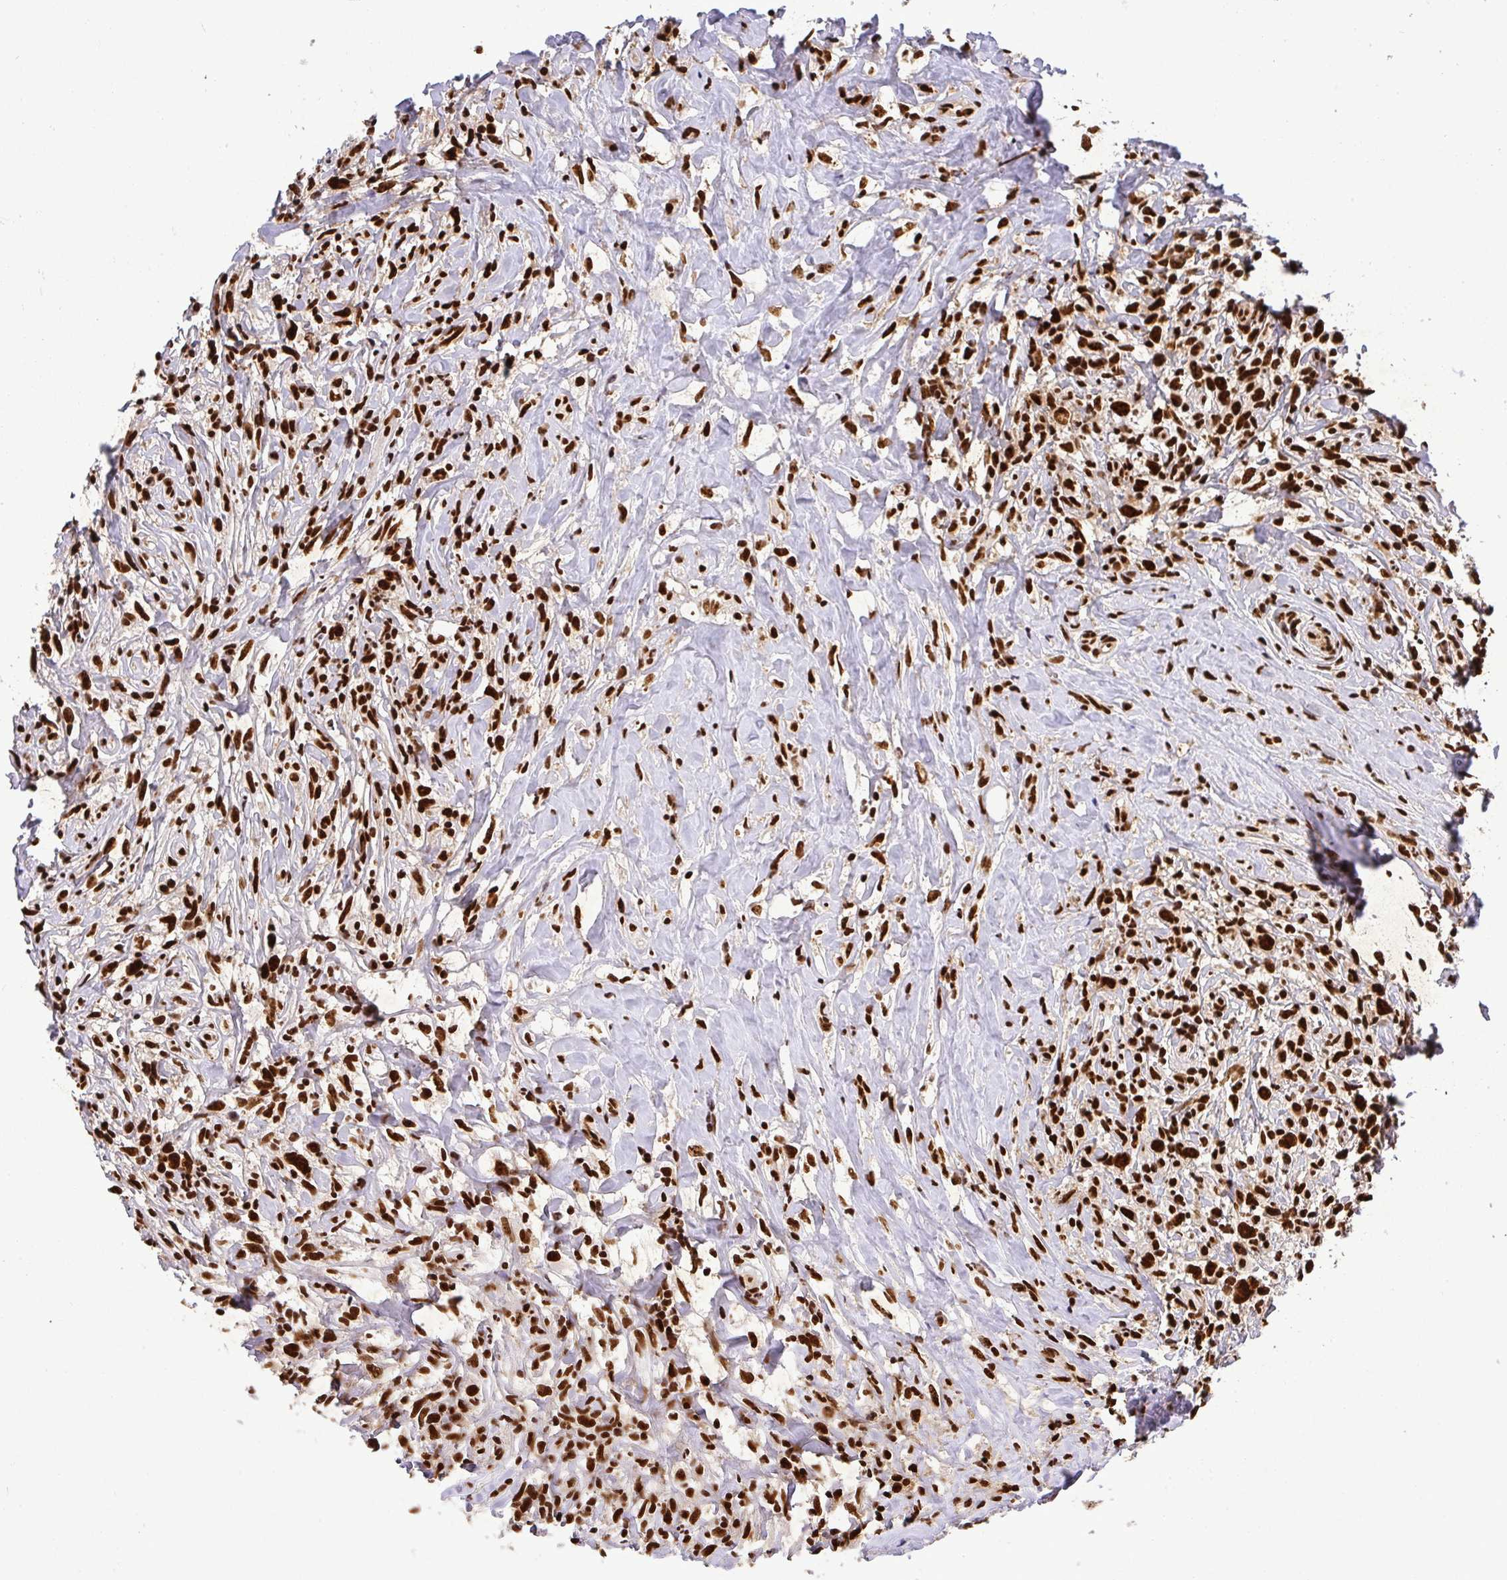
{"staining": {"intensity": "strong", "quantity": ">75%", "location": "nuclear"}, "tissue": "lymphoma", "cell_type": "Tumor cells", "image_type": "cancer", "snomed": [{"axis": "morphology", "description": "Hodgkin's disease, NOS"}, {"axis": "topography", "description": "No Tissue"}], "caption": "IHC photomicrograph of neoplastic tissue: lymphoma stained using IHC demonstrates high levels of strong protein expression localized specifically in the nuclear of tumor cells, appearing as a nuclear brown color.", "gene": "U2AF1", "patient": {"sex": "female", "age": 21}}